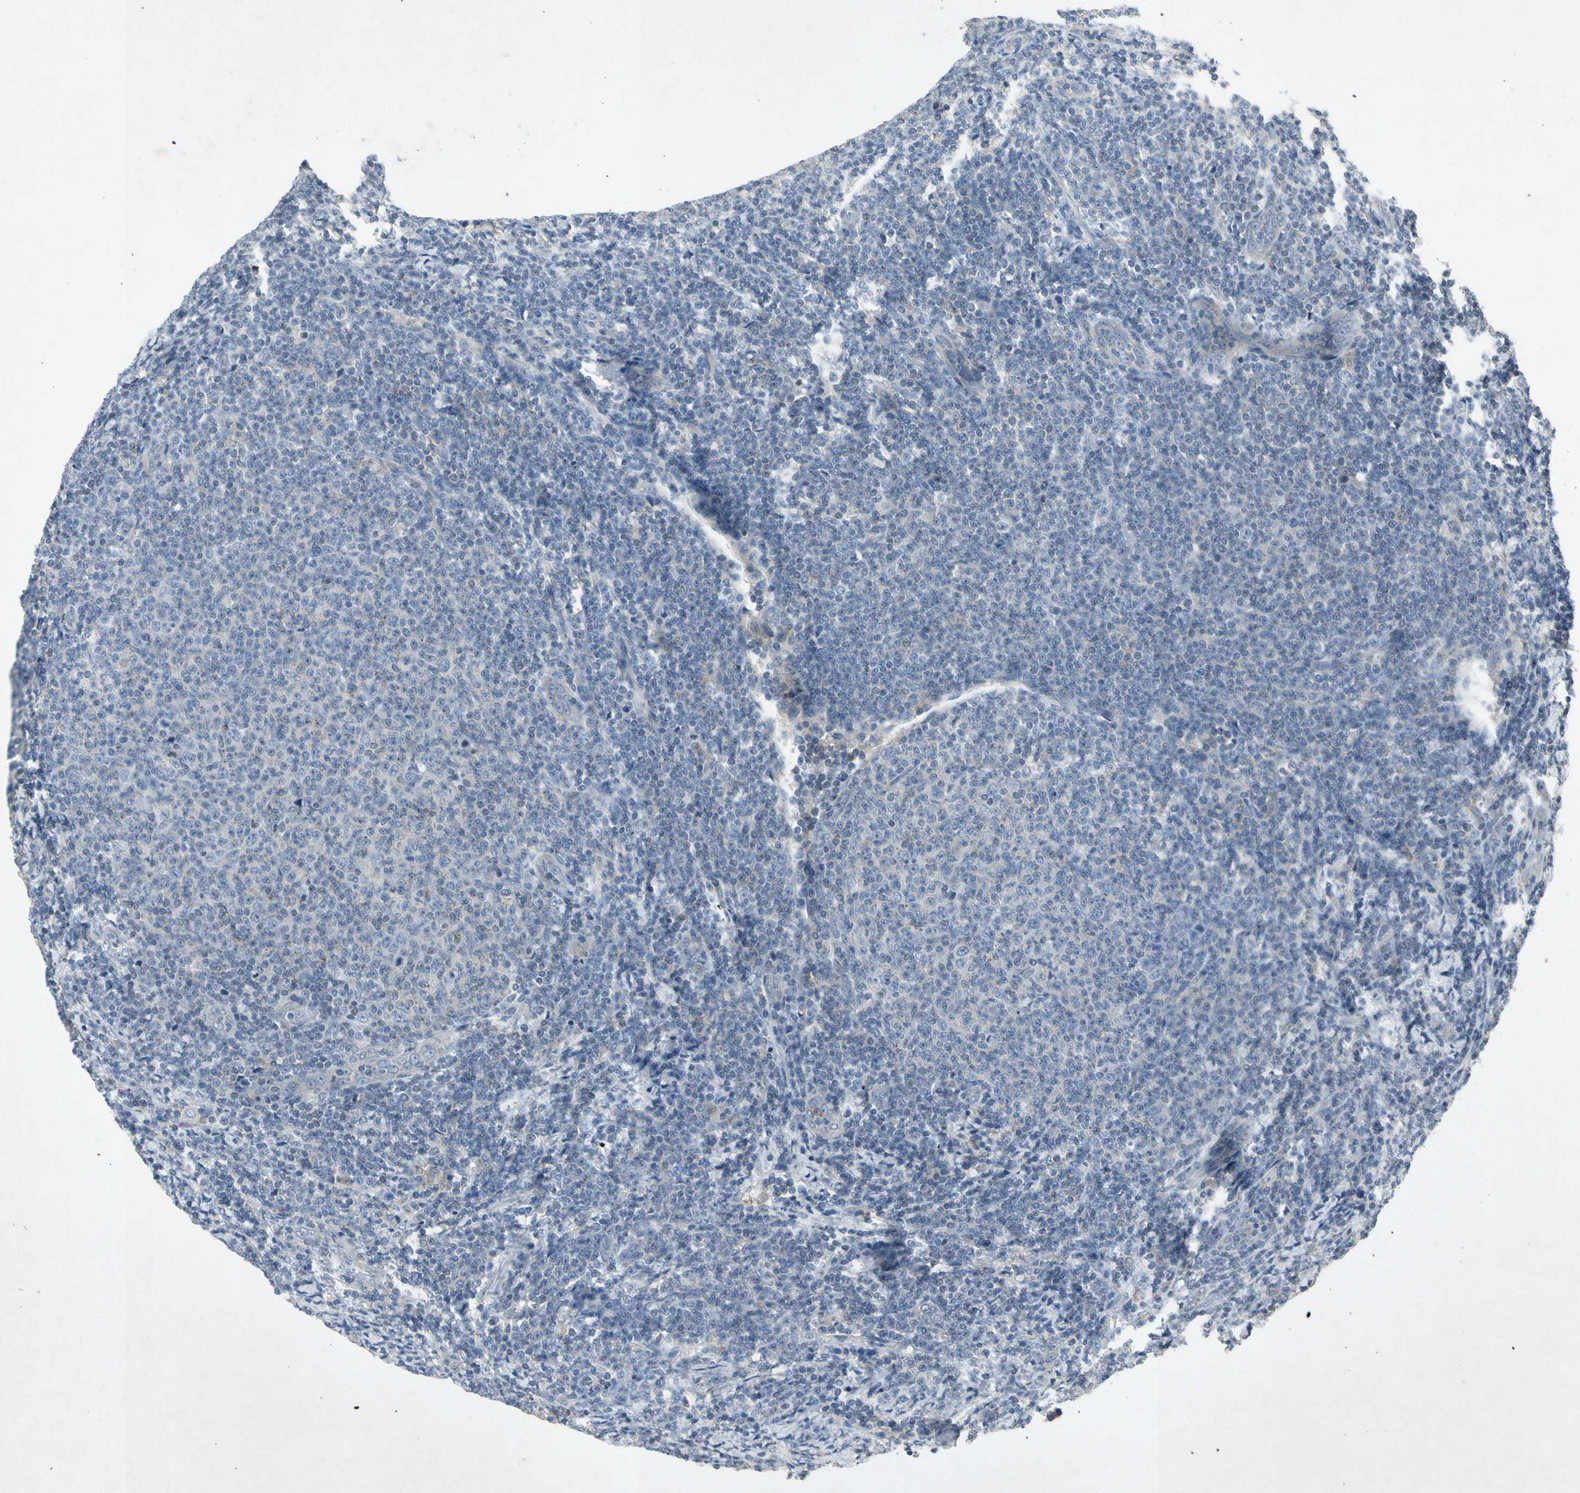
{"staining": {"intensity": "negative", "quantity": "none", "location": "none"}, "tissue": "lymphoma", "cell_type": "Tumor cells", "image_type": "cancer", "snomed": [{"axis": "morphology", "description": "Malignant lymphoma, non-Hodgkin's type, Low grade"}, {"axis": "topography", "description": "Lymph node"}], "caption": "Human lymphoma stained for a protein using immunohistochemistry reveals no expression in tumor cells.", "gene": "TEK", "patient": {"sex": "male", "age": 66}}